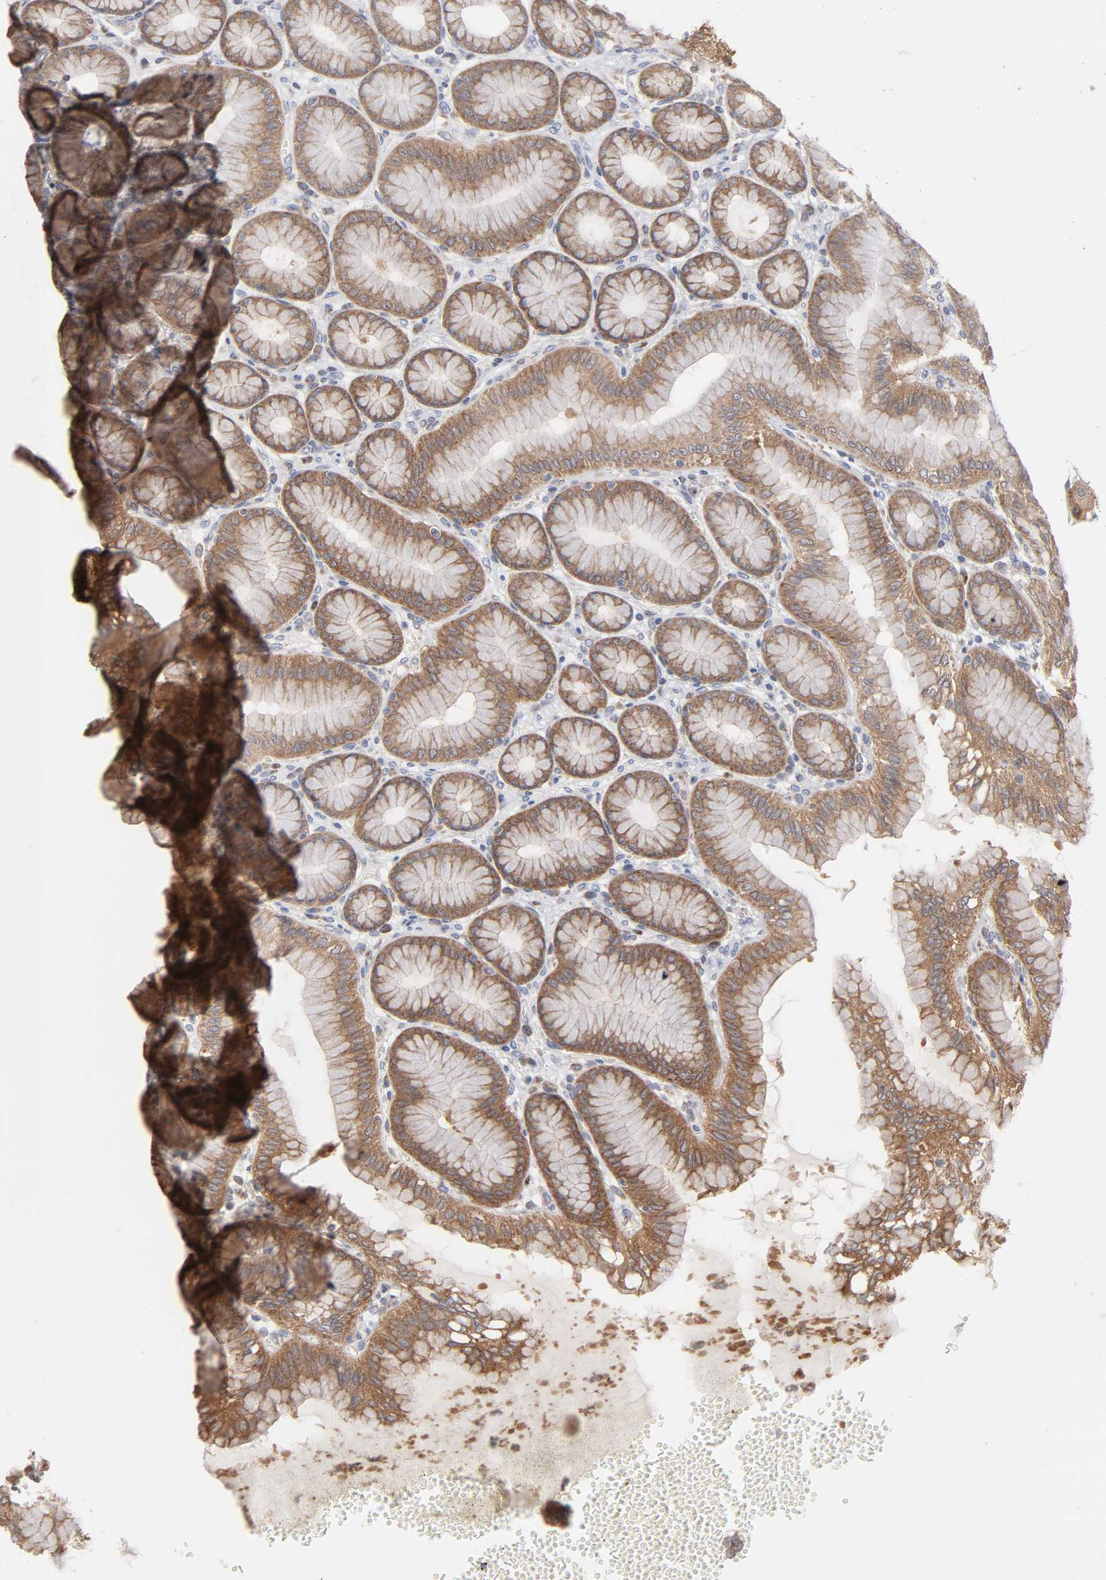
{"staining": {"intensity": "moderate", "quantity": ">75%", "location": "cytoplasmic/membranous"}, "tissue": "stomach", "cell_type": "Glandular cells", "image_type": "normal", "snomed": [{"axis": "morphology", "description": "Normal tissue, NOS"}, {"axis": "topography", "description": "Stomach"}, {"axis": "topography", "description": "Stomach, lower"}], "caption": "Immunohistochemistry of normal stomach displays medium levels of moderate cytoplasmic/membranous expression in about >75% of glandular cells.", "gene": "PPFIBP2", "patient": {"sex": "male", "age": 76}}